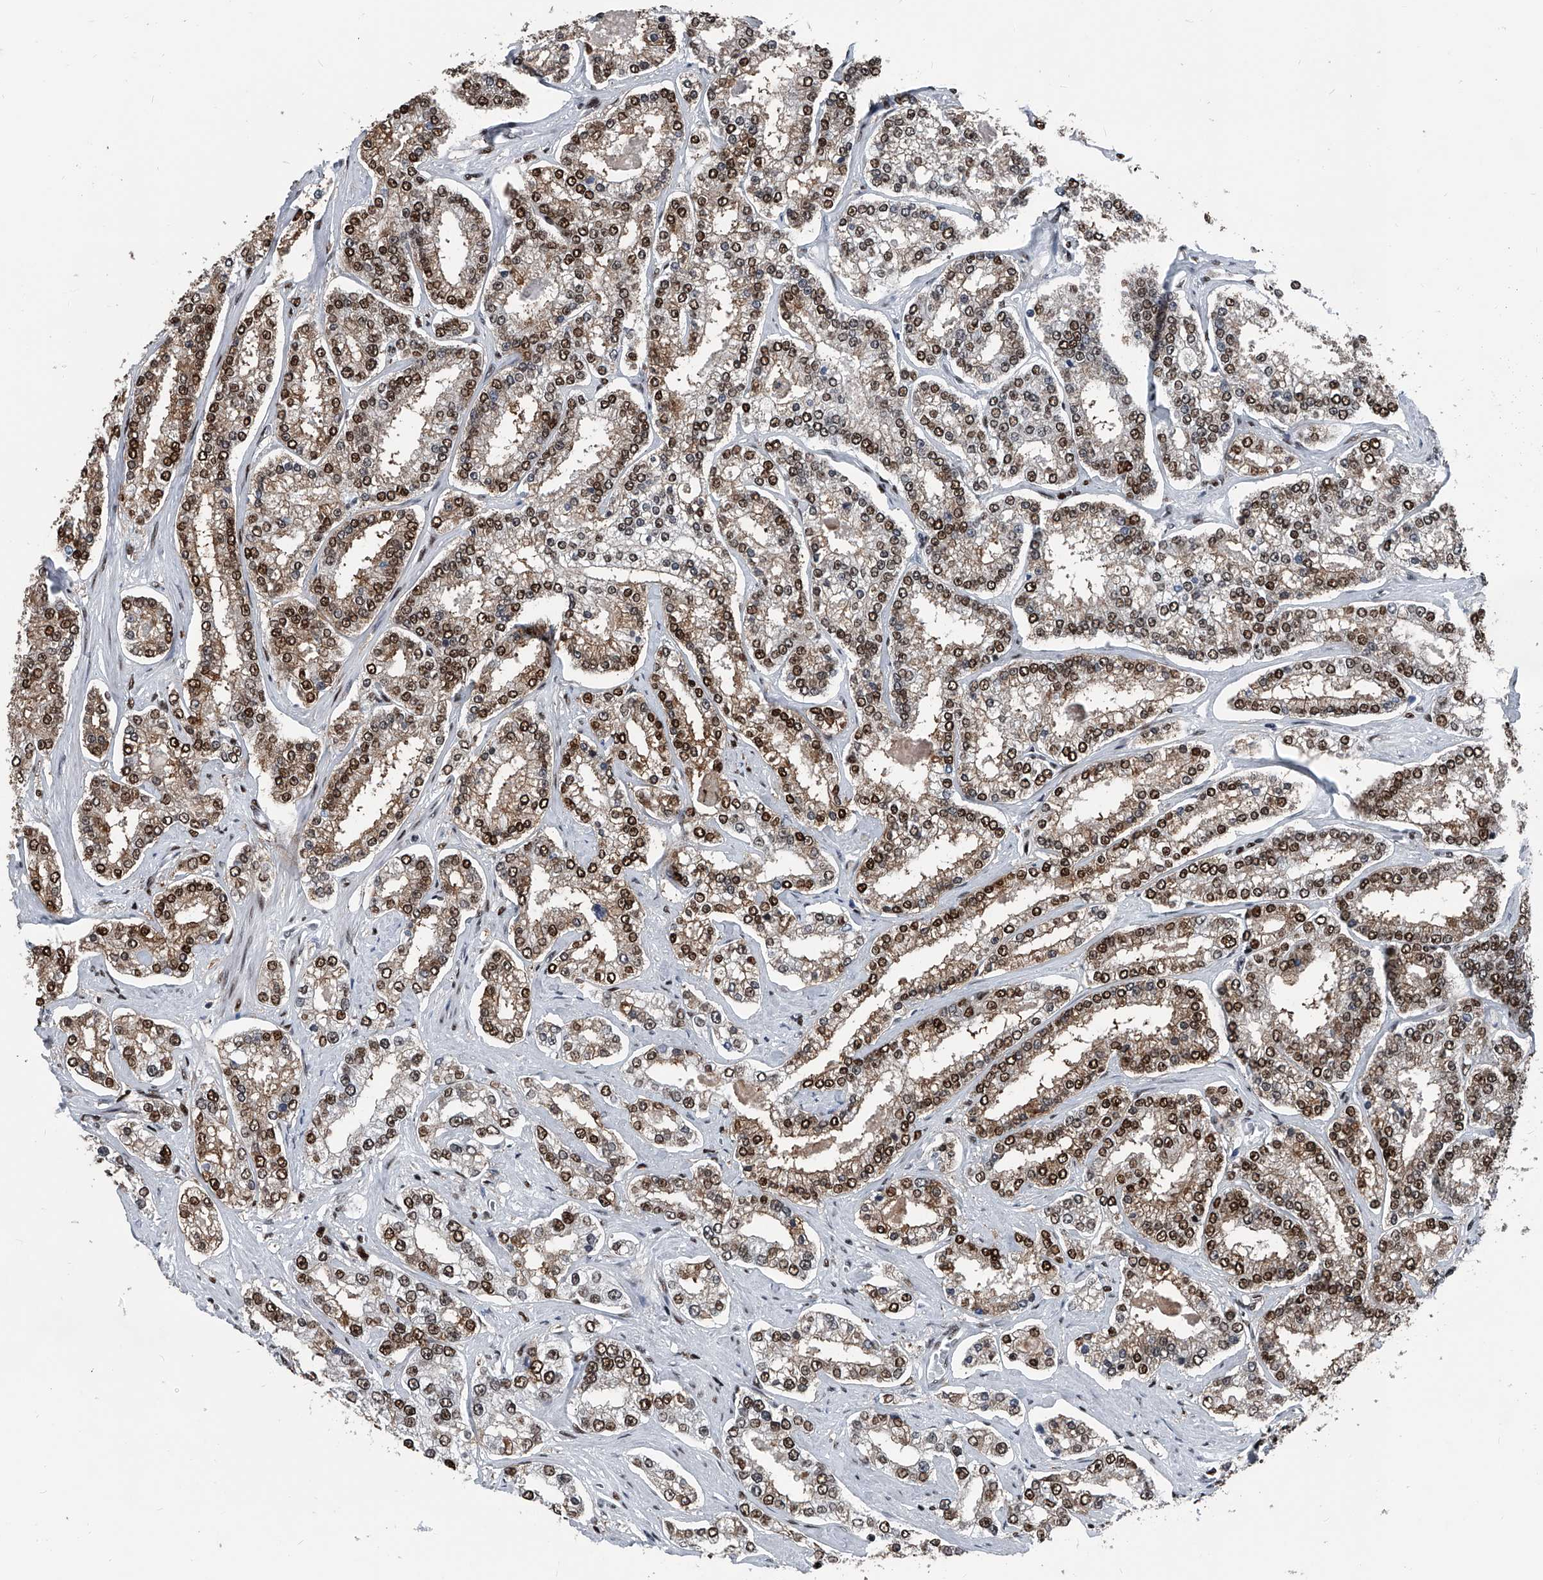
{"staining": {"intensity": "strong", "quantity": "25%-75%", "location": "cytoplasmic/membranous,nuclear"}, "tissue": "prostate cancer", "cell_type": "Tumor cells", "image_type": "cancer", "snomed": [{"axis": "morphology", "description": "Normal tissue, NOS"}, {"axis": "morphology", "description": "Adenocarcinoma, High grade"}, {"axis": "topography", "description": "Prostate"}], "caption": "Immunohistochemical staining of human high-grade adenocarcinoma (prostate) exhibits high levels of strong cytoplasmic/membranous and nuclear protein staining in approximately 25%-75% of tumor cells.", "gene": "FKBP5", "patient": {"sex": "male", "age": 83}}